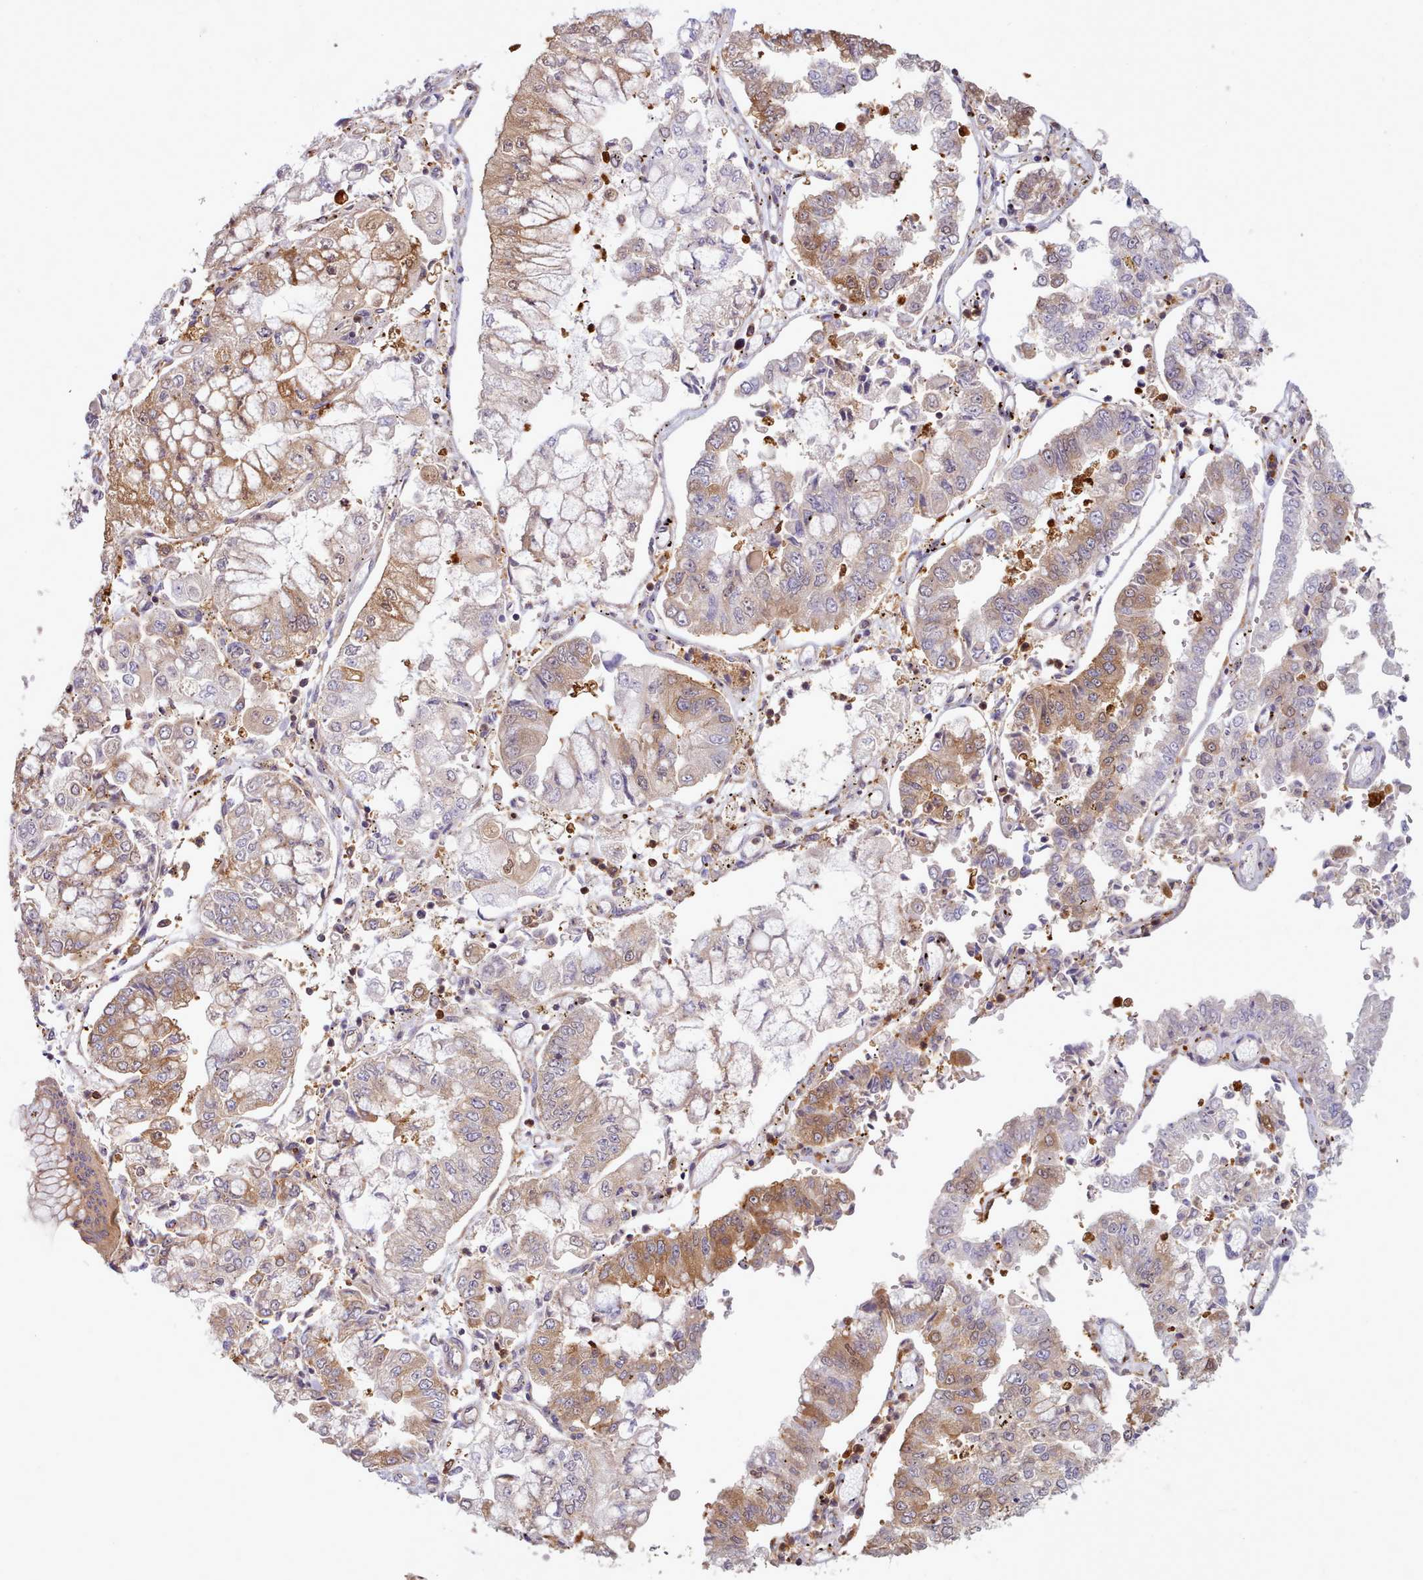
{"staining": {"intensity": "moderate", "quantity": "25%-75%", "location": "cytoplasmic/membranous"}, "tissue": "stomach cancer", "cell_type": "Tumor cells", "image_type": "cancer", "snomed": [{"axis": "morphology", "description": "Adenocarcinoma, NOS"}, {"axis": "topography", "description": "Stomach"}], "caption": "Immunohistochemical staining of stomach cancer shows medium levels of moderate cytoplasmic/membranous positivity in approximately 25%-75% of tumor cells.", "gene": "SLC4A9", "patient": {"sex": "male", "age": 76}}